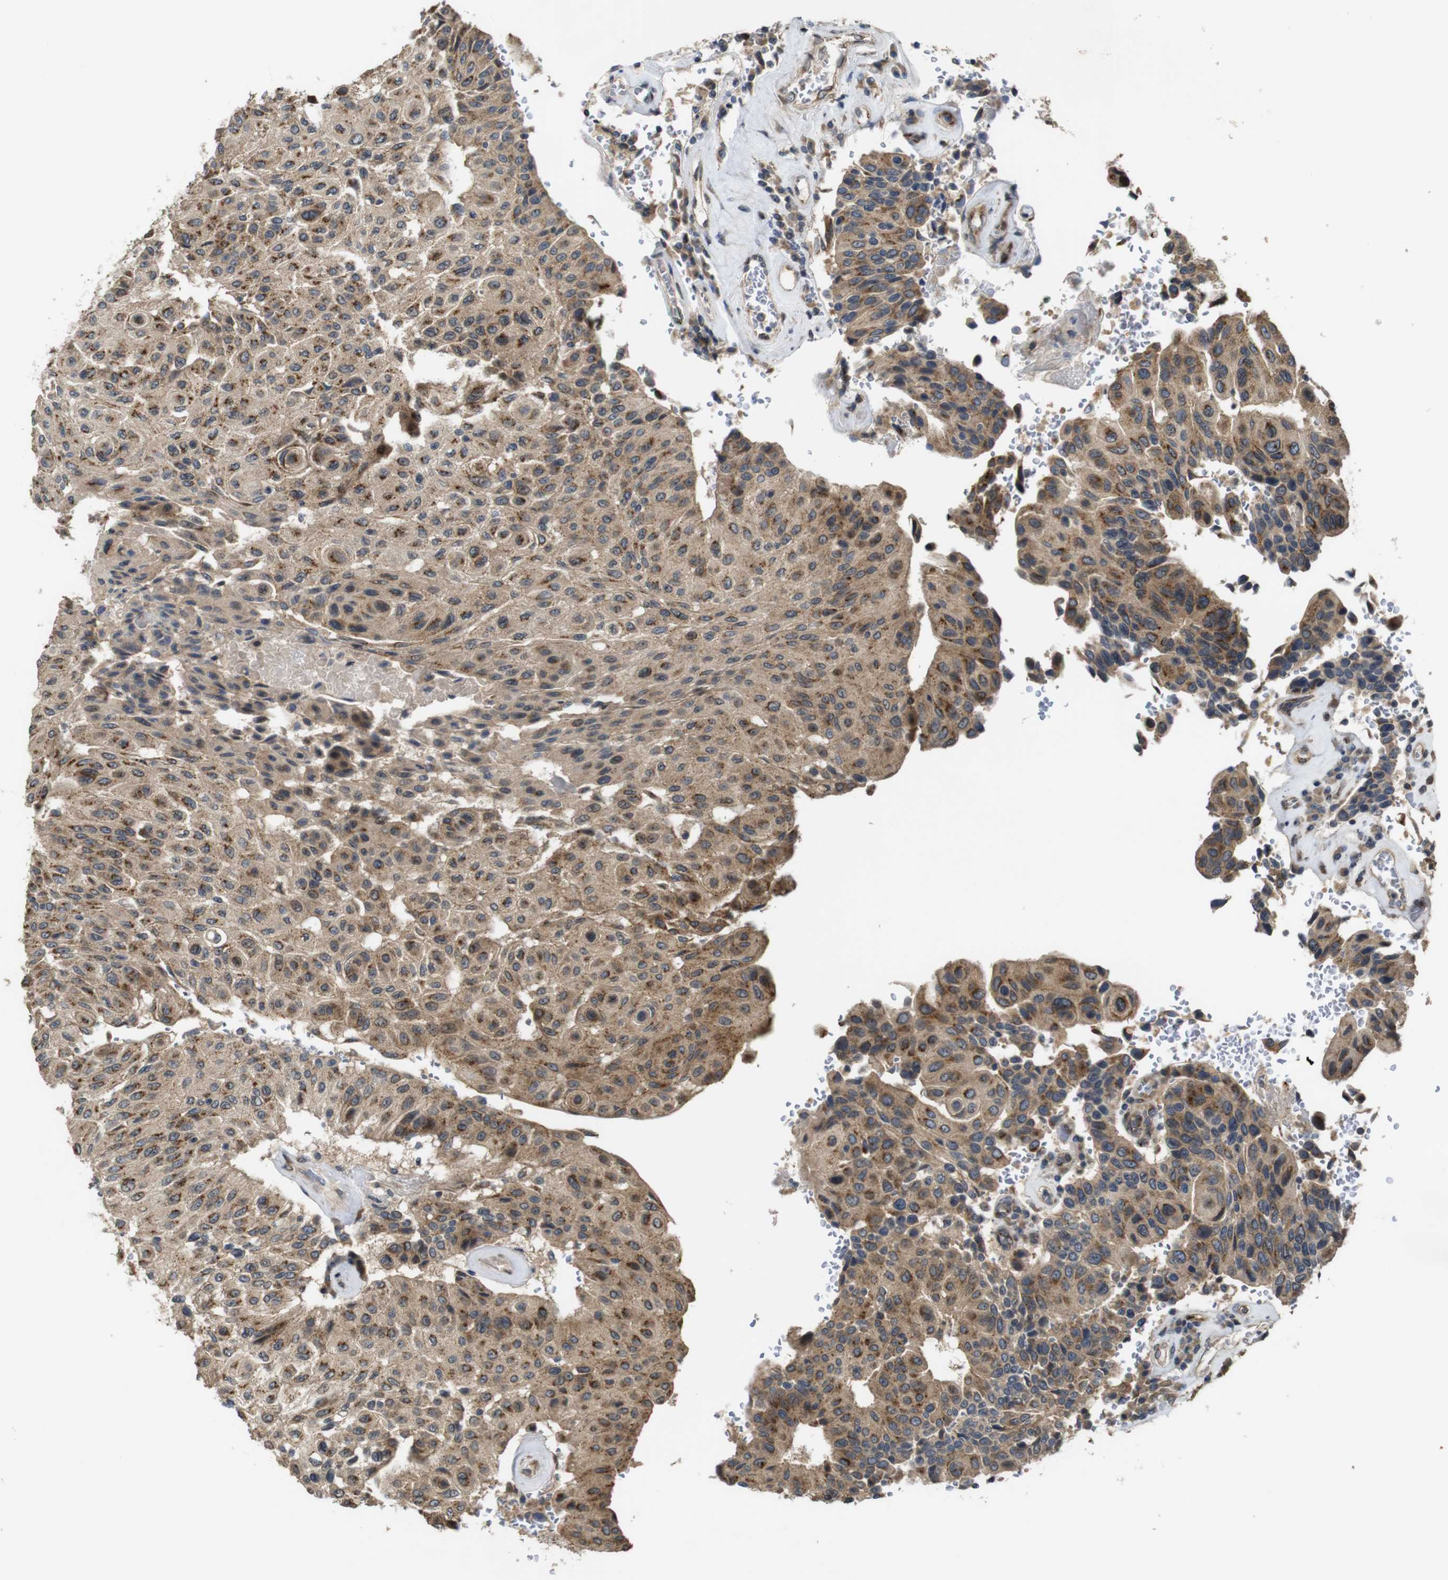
{"staining": {"intensity": "moderate", "quantity": ">75%", "location": "cytoplasmic/membranous"}, "tissue": "urothelial cancer", "cell_type": "Tumor cells", "image_type": "cancer", "snomed": [{"axis": "morphology", "description": "Urothelial carcinoma, High grade"}, {"axis": "topography", "description": "Urinary bladder"}], "caption": "Immunohistochemistry (DAB (3,3'-diaminobenzidine)) staining of urothelial carcinoma (high-grade) exhibits moderate cytoplasmic/membranous protein staining in approximately >75% of tumor cells. (DAB IHC, brown staining for protein, blue staining for nuclei).", "gene": "EFCAB14", "patient": {"sex": "male", "age": 66}}